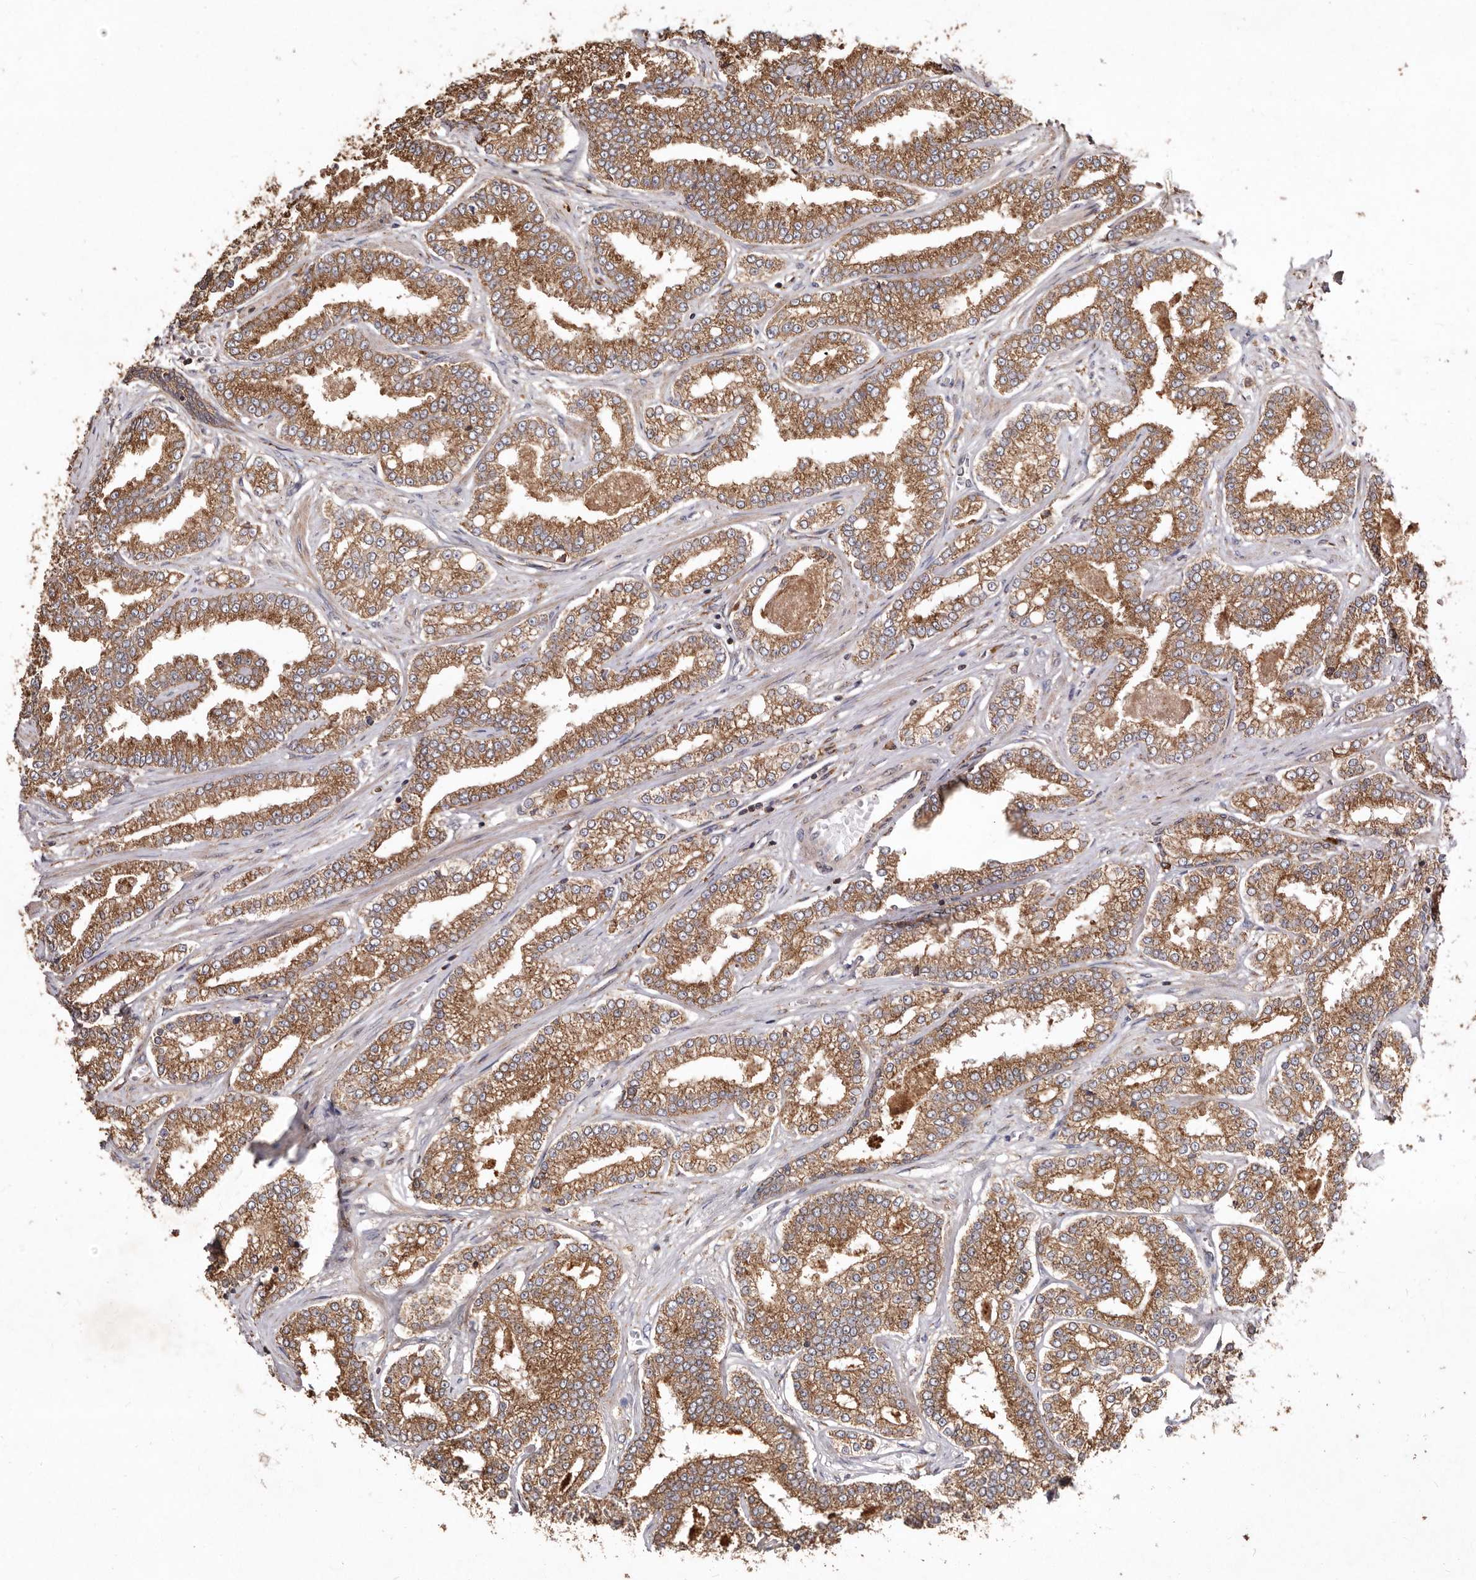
{"staining": {"intensity": "moderate", "quantity": ">75%", "location": "cytoplasmic/membranous"}, "tissue": "prostate cancer", "cell_type": "Tumor cells", "image_type": "cancer", "snomed": [{"axis": "morphology", "description": "Normal tissue, NOS"}, {"axis": "morphology", "description": "Adenocarcinoma, High grade"}, {"axis": "topography", "description": "Prostate"}], "caption": "Prostate cancer stained with immunohistochemistry (IHC) exhibits moderate cytoplasmic/membranous positivity in approximately >75% of tumor cells. The protein is shown in brown color, while the nuclei are stained blue.", "gene": "STEAP2", "patient": {"sex": "male", "age": 83}}